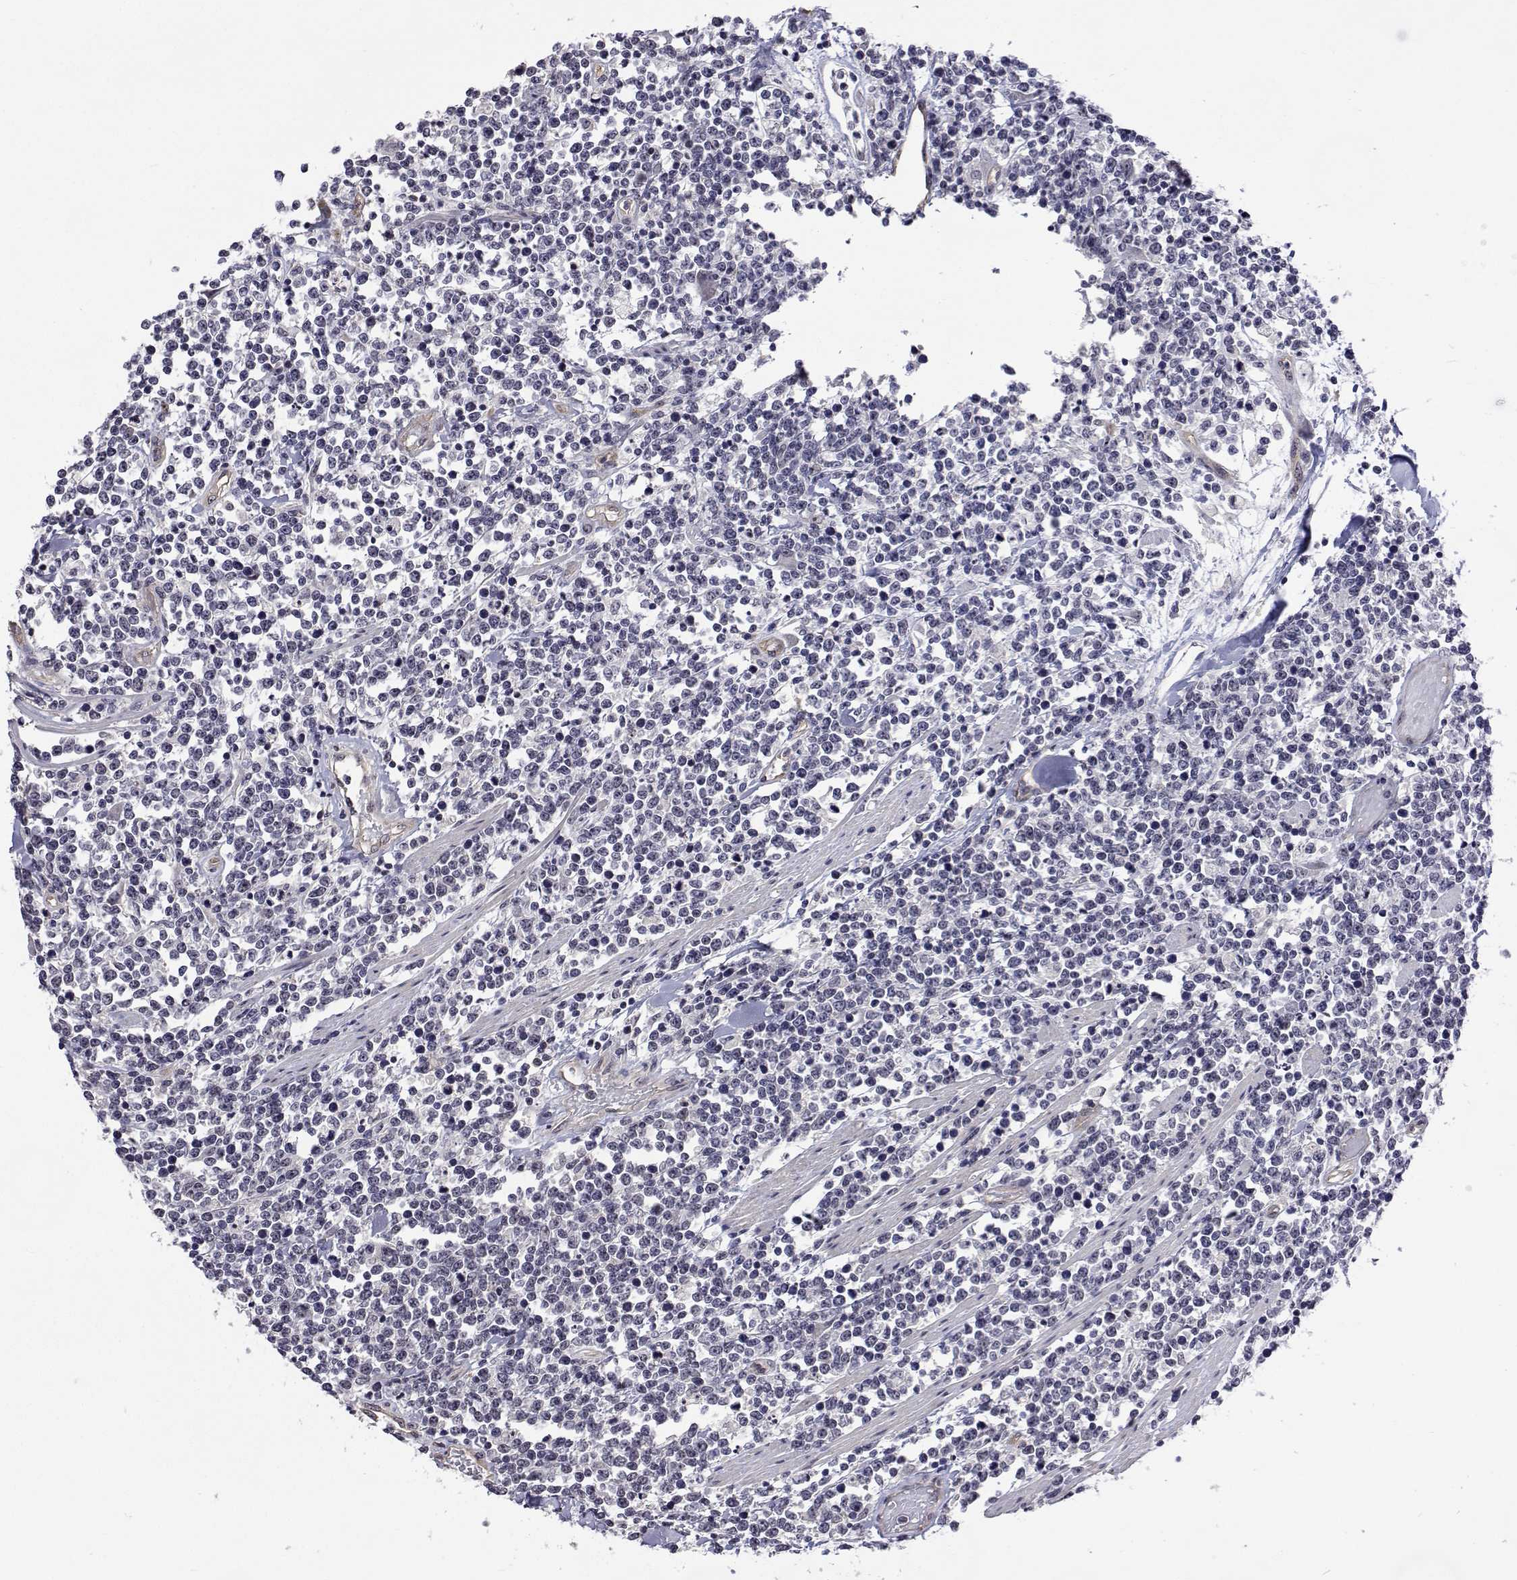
{"staining": {"intensity": "negative", "quantity": "none", "location": "none"}, "tissue": "lymphoma", "cell_type": "Tumor cells", "image_type": "cancer", "snomed": [{"axis": "morphology", "description": "Malignant lymphoma, non-Hodgkin's type, High grade"}, {"axis": "topography", "description": "Colon"}], "caption": "The immunohistochemistry histopathology image has no significant staining in tumor cells of lymphoma tissue. (Brightfield microscopy of DAB (3,3'-diaminobenzidine) immunohistochemistry at high magnification).", "gene": "NHP2", "patient": {"sex": "male", "age": 82}}